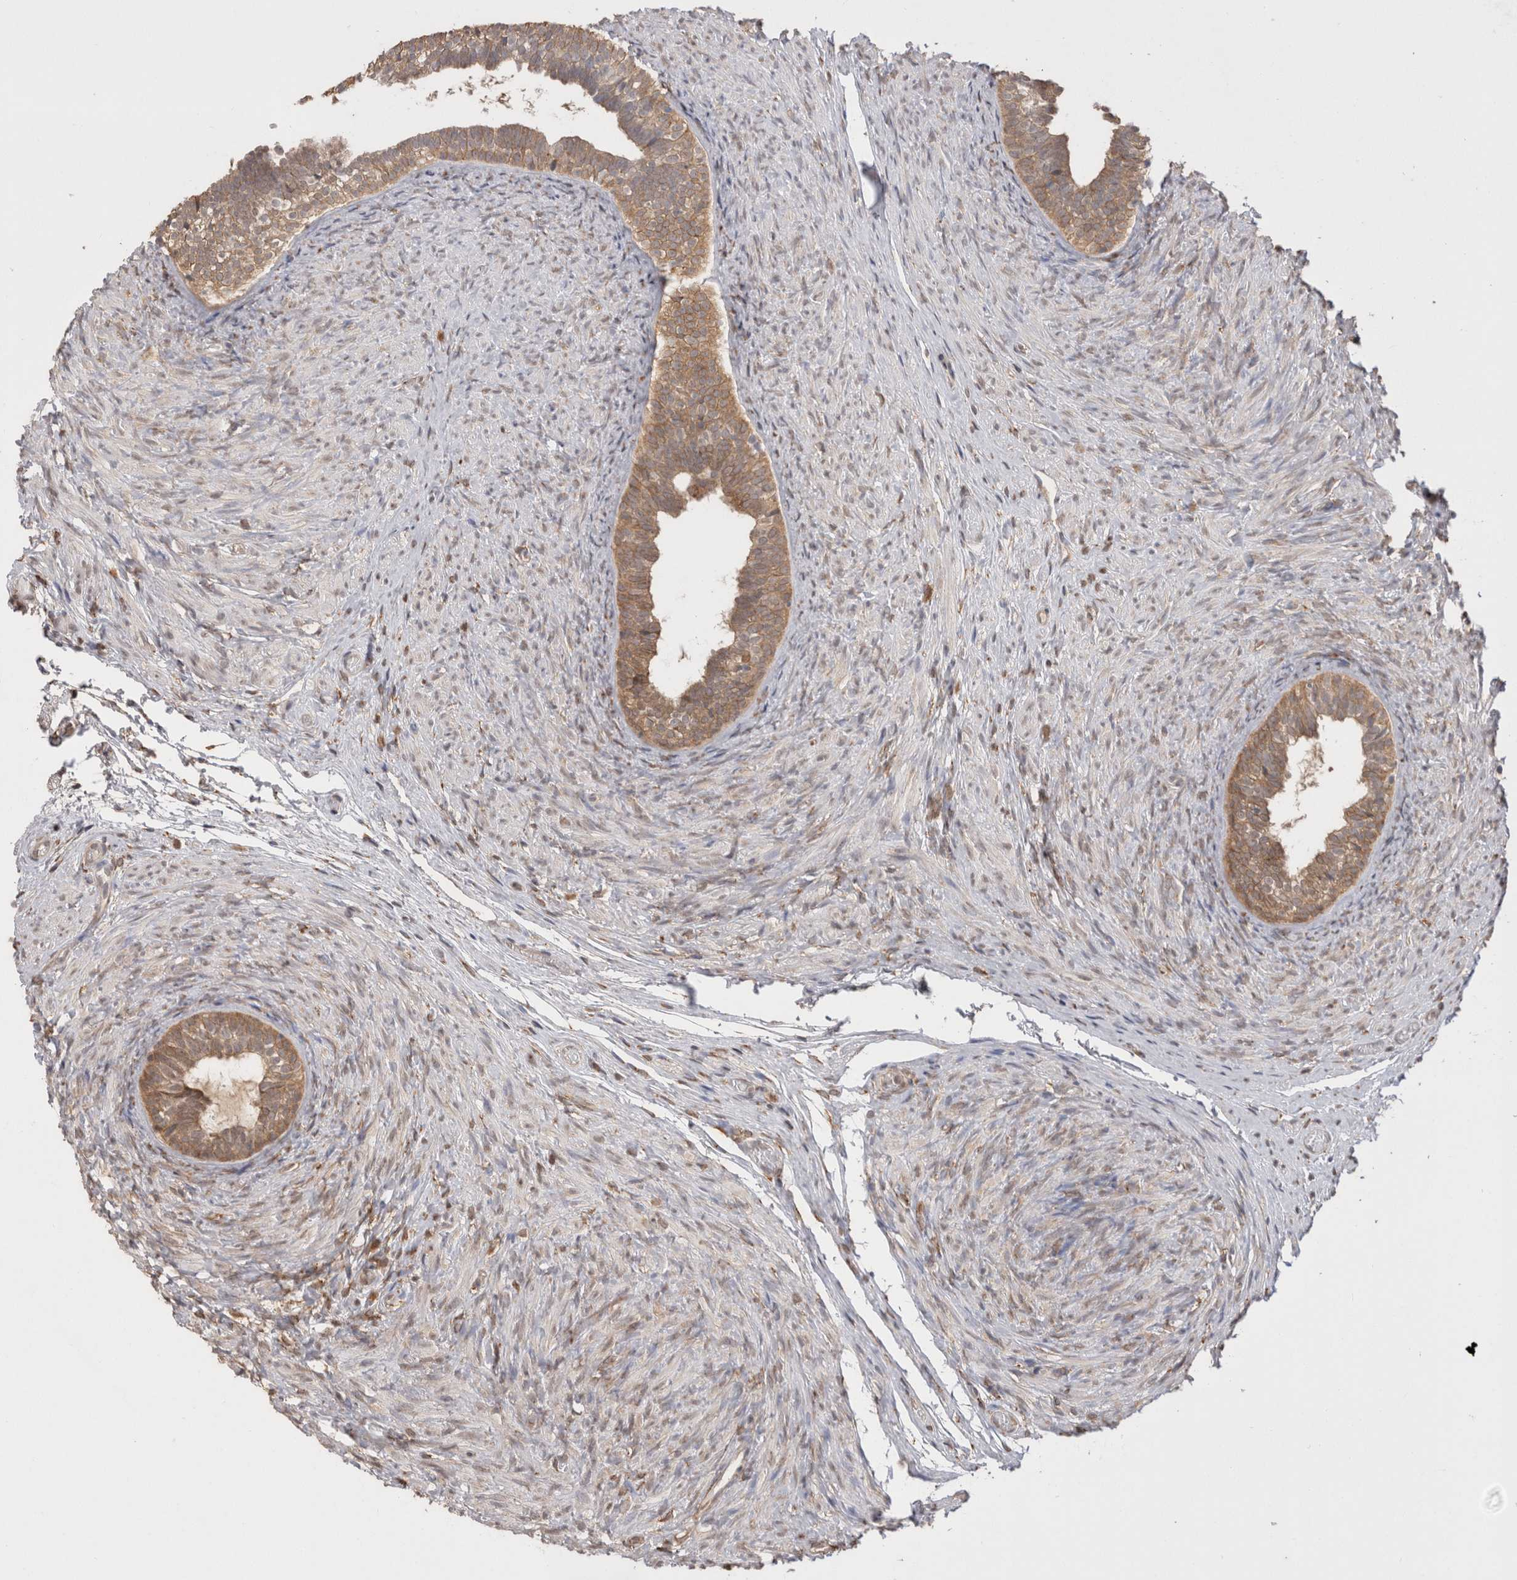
{"staining": {"intensity": "strong", "quantity": ">75%", "location": "cytoplasmic/membranous"}, "tissue": "epididymis", "cell_type": "Glandular cells", "image_type": "normal", "snomed": [{"axis": "morphology", "description": "Normal tissue, NOS"}, {"axis": "topography", "description": "Epididymis"}], "caption": "The histopathology image displays staining of normal epididymis, revealing strong cytoplasmic/membranous protein staining (brown color) within glandular cells. (brown staining indicates protein expression, while blue staining denotes nuclei).", "gene": "LRPAP1", "patient": {"sex": "male", "age": 5}}